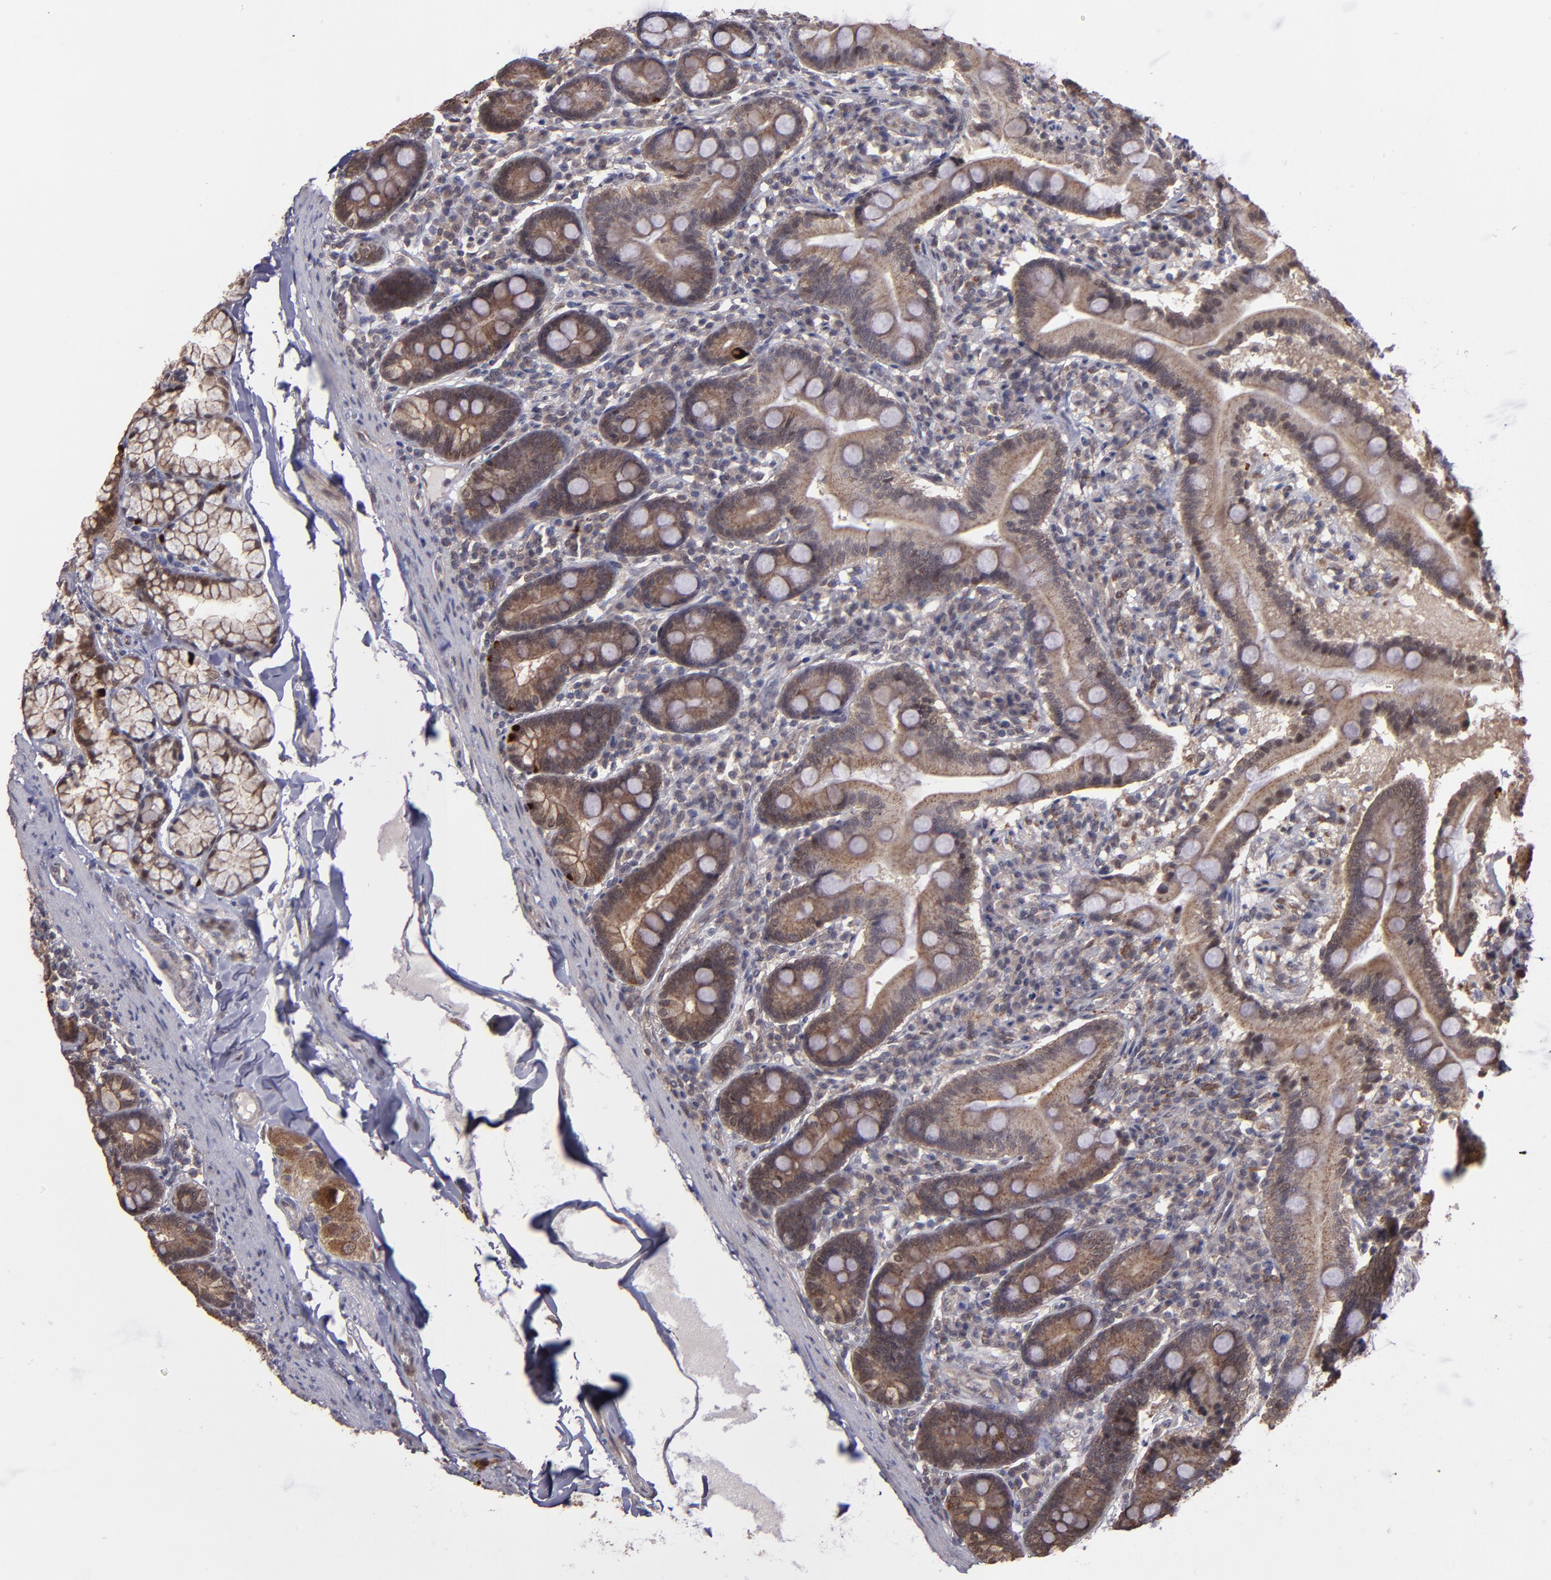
{"staining": {"intensity": "moderate", "quantity": ">75%", "location": "cytoplasmic/membranous,nuclear"}, "tissue": "duodenum", "cell_type": "Glandular cells", "image_type": "normal", "snomed": [{"axis": "morphology", "description": "Normal tissue, NOS"}, {"axis": "topography", "description": "Duodenum"}], "caption": "Protein analysis of normal duodenum reveals moderate cytoplasmic/membranous,nuclear staining in approximately >75% of glandular cells.", "gene": "SIPA1L1", "patient": {"sex": "male", "age": 50}}